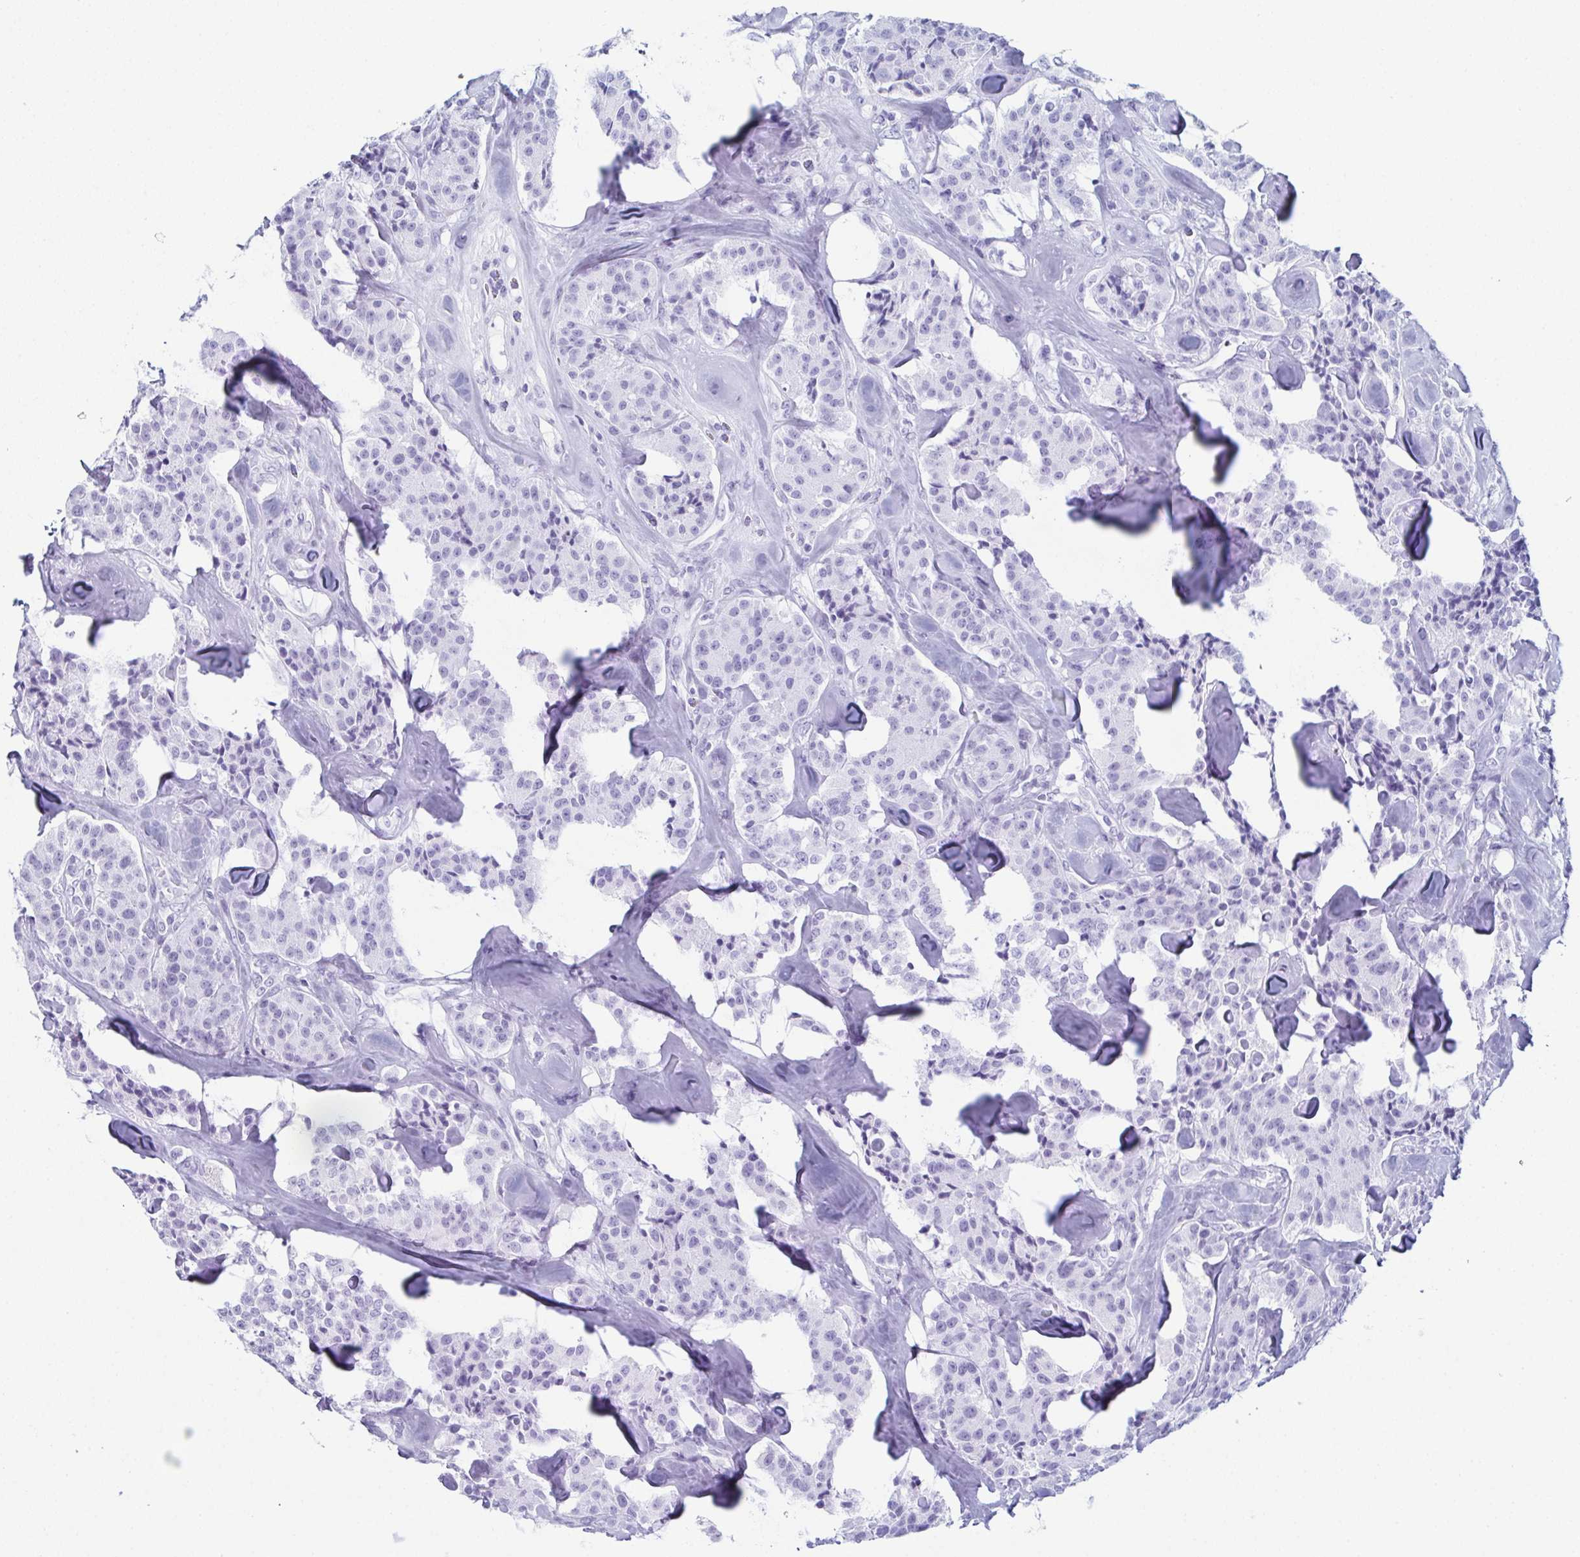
{"staining": {"intensity": "negative", "quantity": "none", "location": "none"}, "tissue": "carcinoid", "cell_type": "Tumor cells", "image_type": "cancer", "snomed": [{"axis": "morphology", "description": "Carcinoid, malignant, NOS"}, {"axis": "topography", "description": "Pancreas"}], "caption": "Tumor cells show no significant protein expression in carcinoid.", "gene": "ENKUR", "patient": {"sex": "male", "age": 41}}